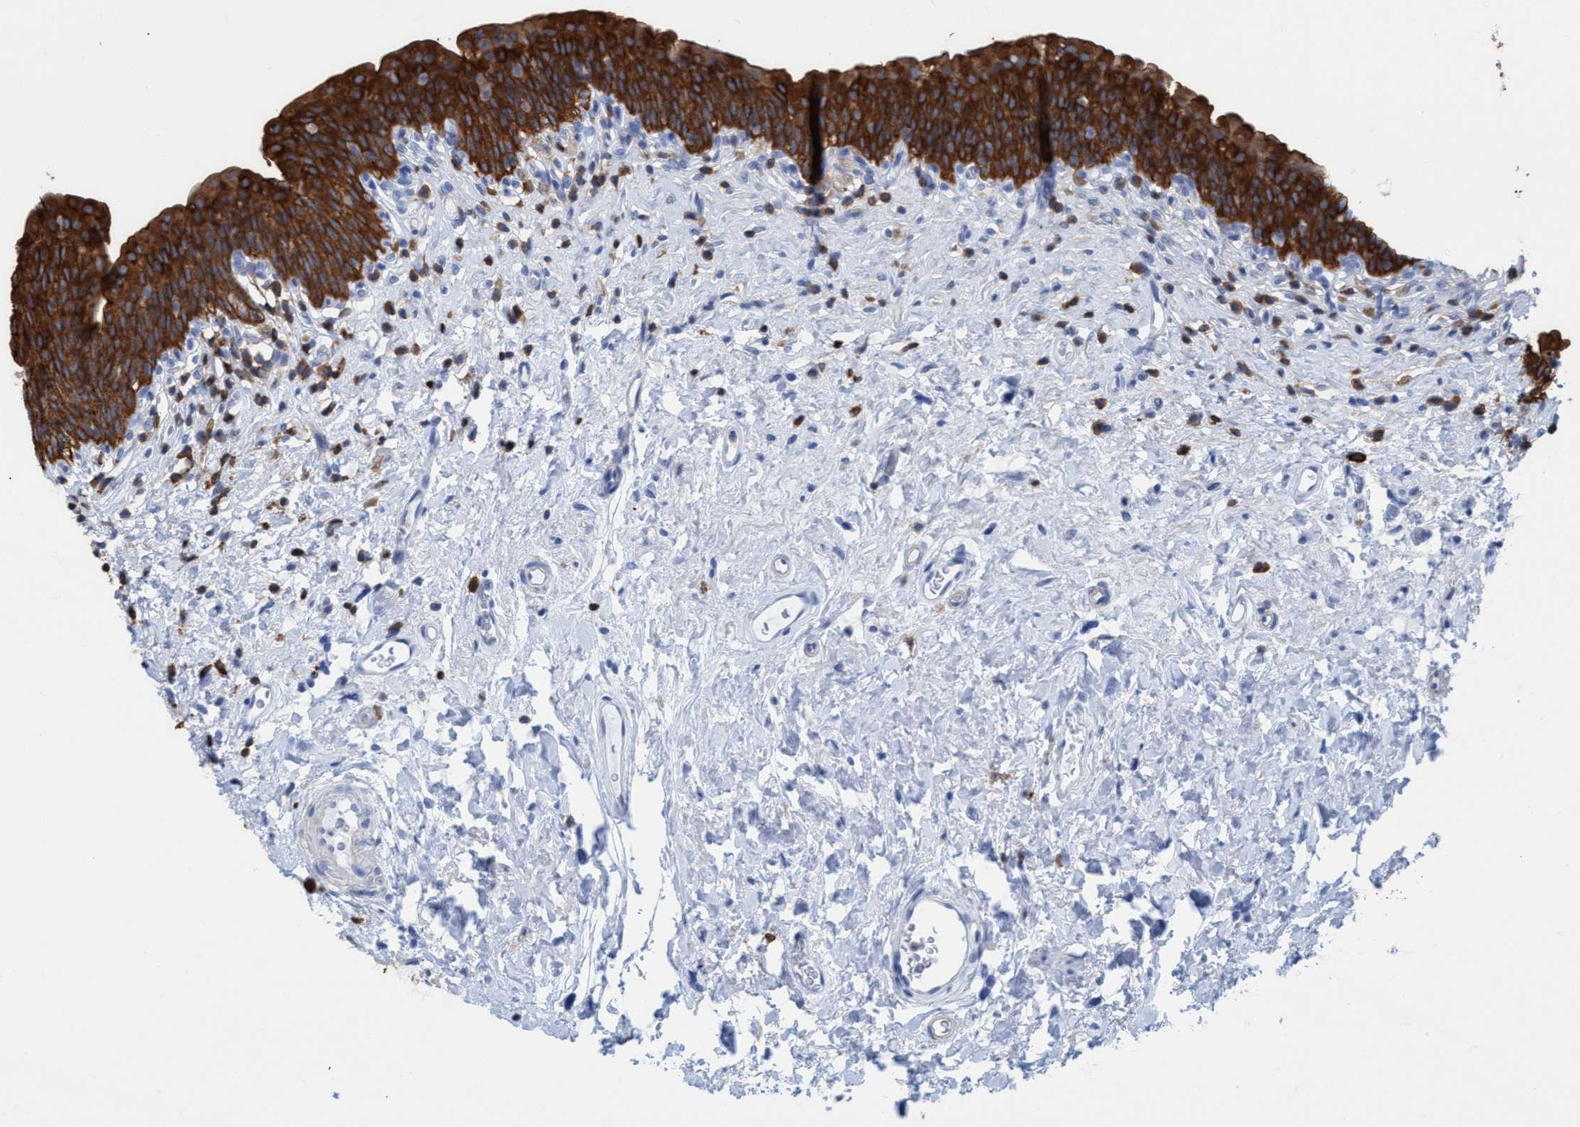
{"staining": {"intensity": "strong", "quantity": ">75%", "location": "cytoplasmic/membranous"}, "tissue": "urinary bladder", "cell_type": "Urothelial cells", "image_type": "normal", "snomed": [{"axis": "morphology", "description": "Normal tissue, NOS"}, {"axis": "topography", "description": "Urinary bladder"}], "caption": "There is high levels of strong cytoplasmic/membranous positivity in urothelial cells of normal urinary bladder, as demonstrated by immunohistochemical staining (brown color).", "gene": "EZR", "patient": {"sex": "male", "age": 83}}